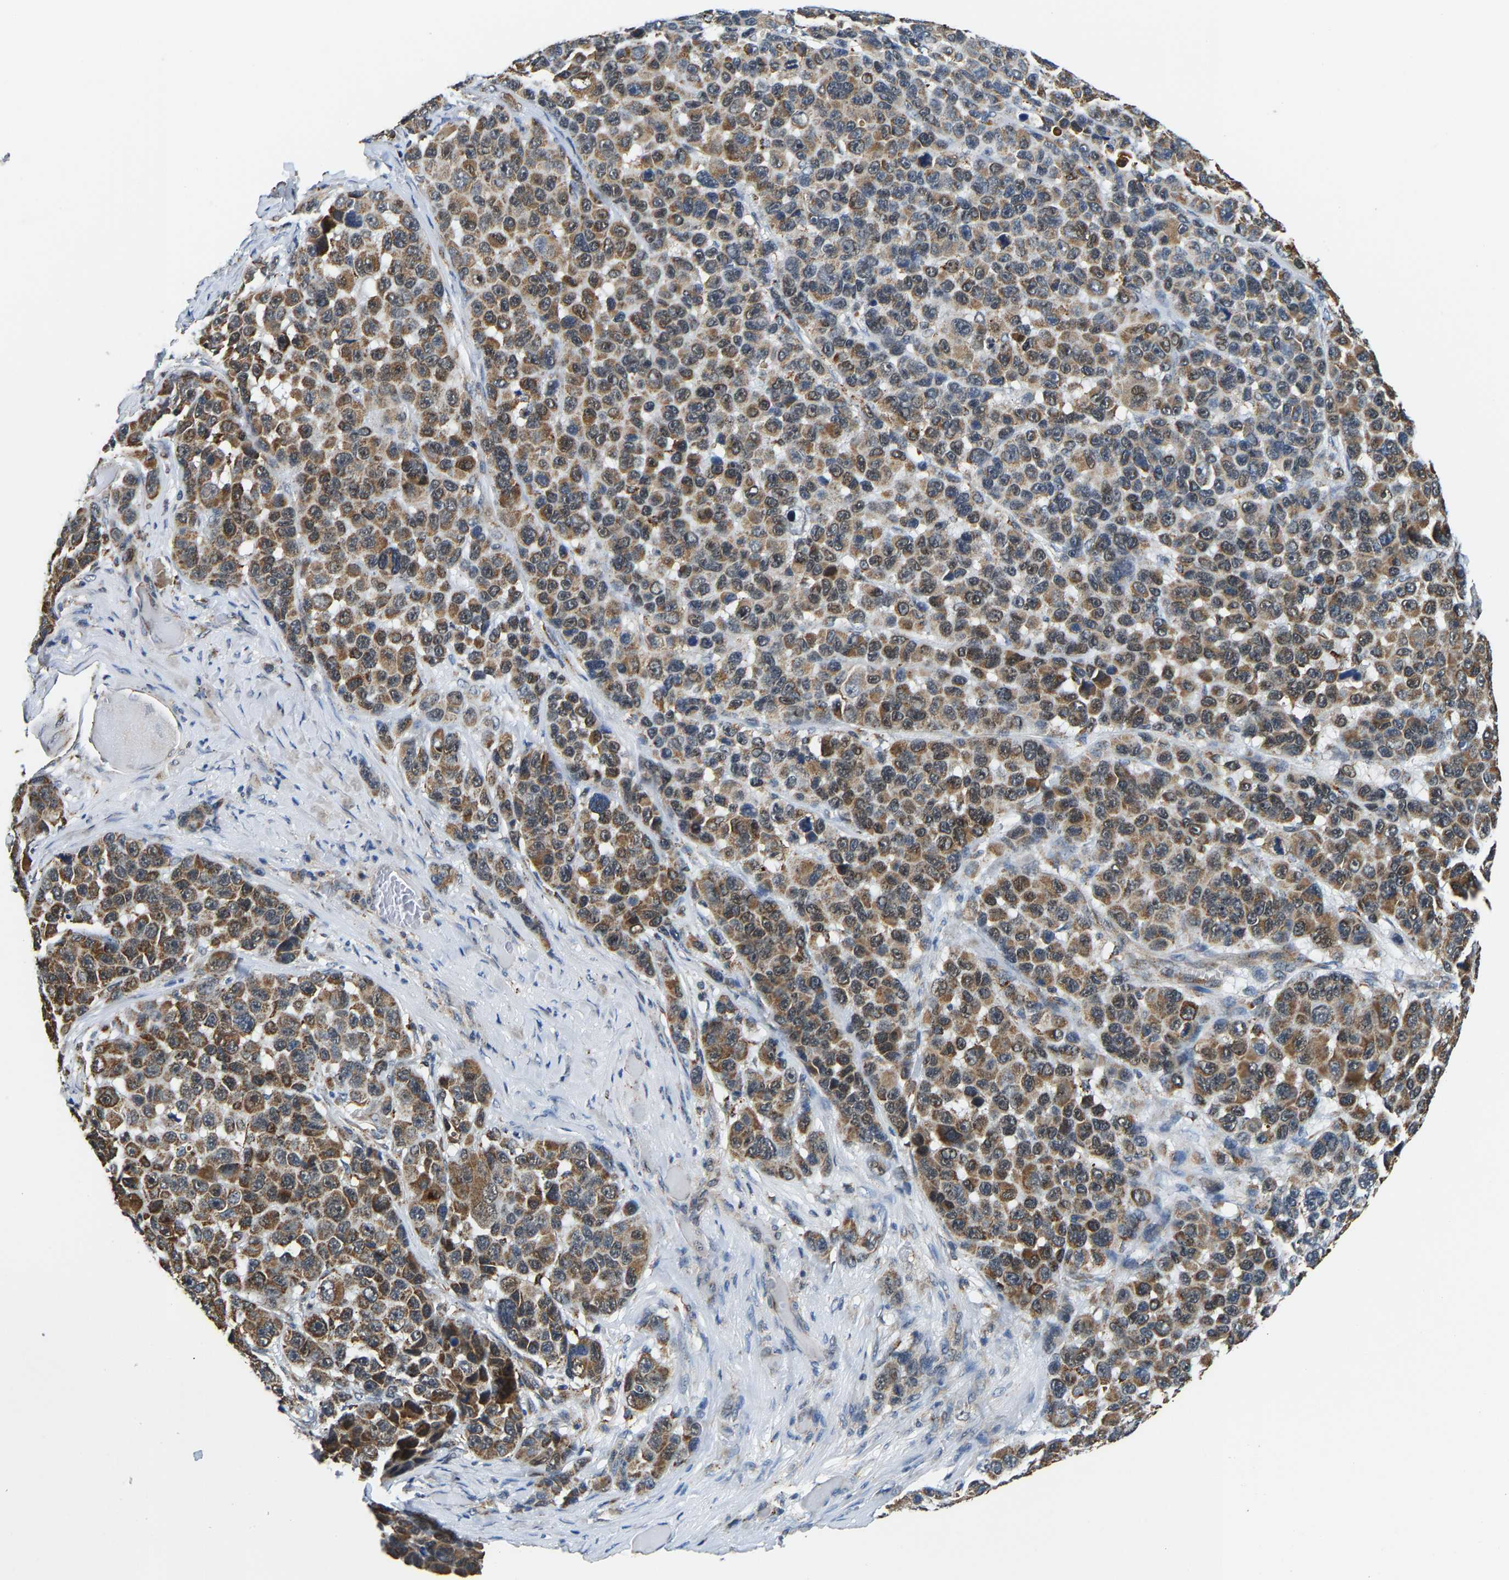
{"staining": {"intensity": "moderate", "quantity": ">75%", "location": "cytoplasmic/membranous"}, "tissue": "melanoma", "cell_type": "Tumor cells", "image_type": "cancer", "snomed": [{"axis": "morphology", "description": "Malignant melanoma, NOS"}, {"axis": "topography", "description": "Skin"}], "caption": "Melanoma stained with DAB immunohistochemistry (IHC) demonstrates medium levels of moderate cytoplasmic/membranous positivity in about >75% of tumor cells. The staining is performed using DAB brown chromogen to label protein expression. The nuclei are counter-stained blue using hematoxylin.", "gene": "GIMAP7", "patient": {"sex": "male", "age": 53}}